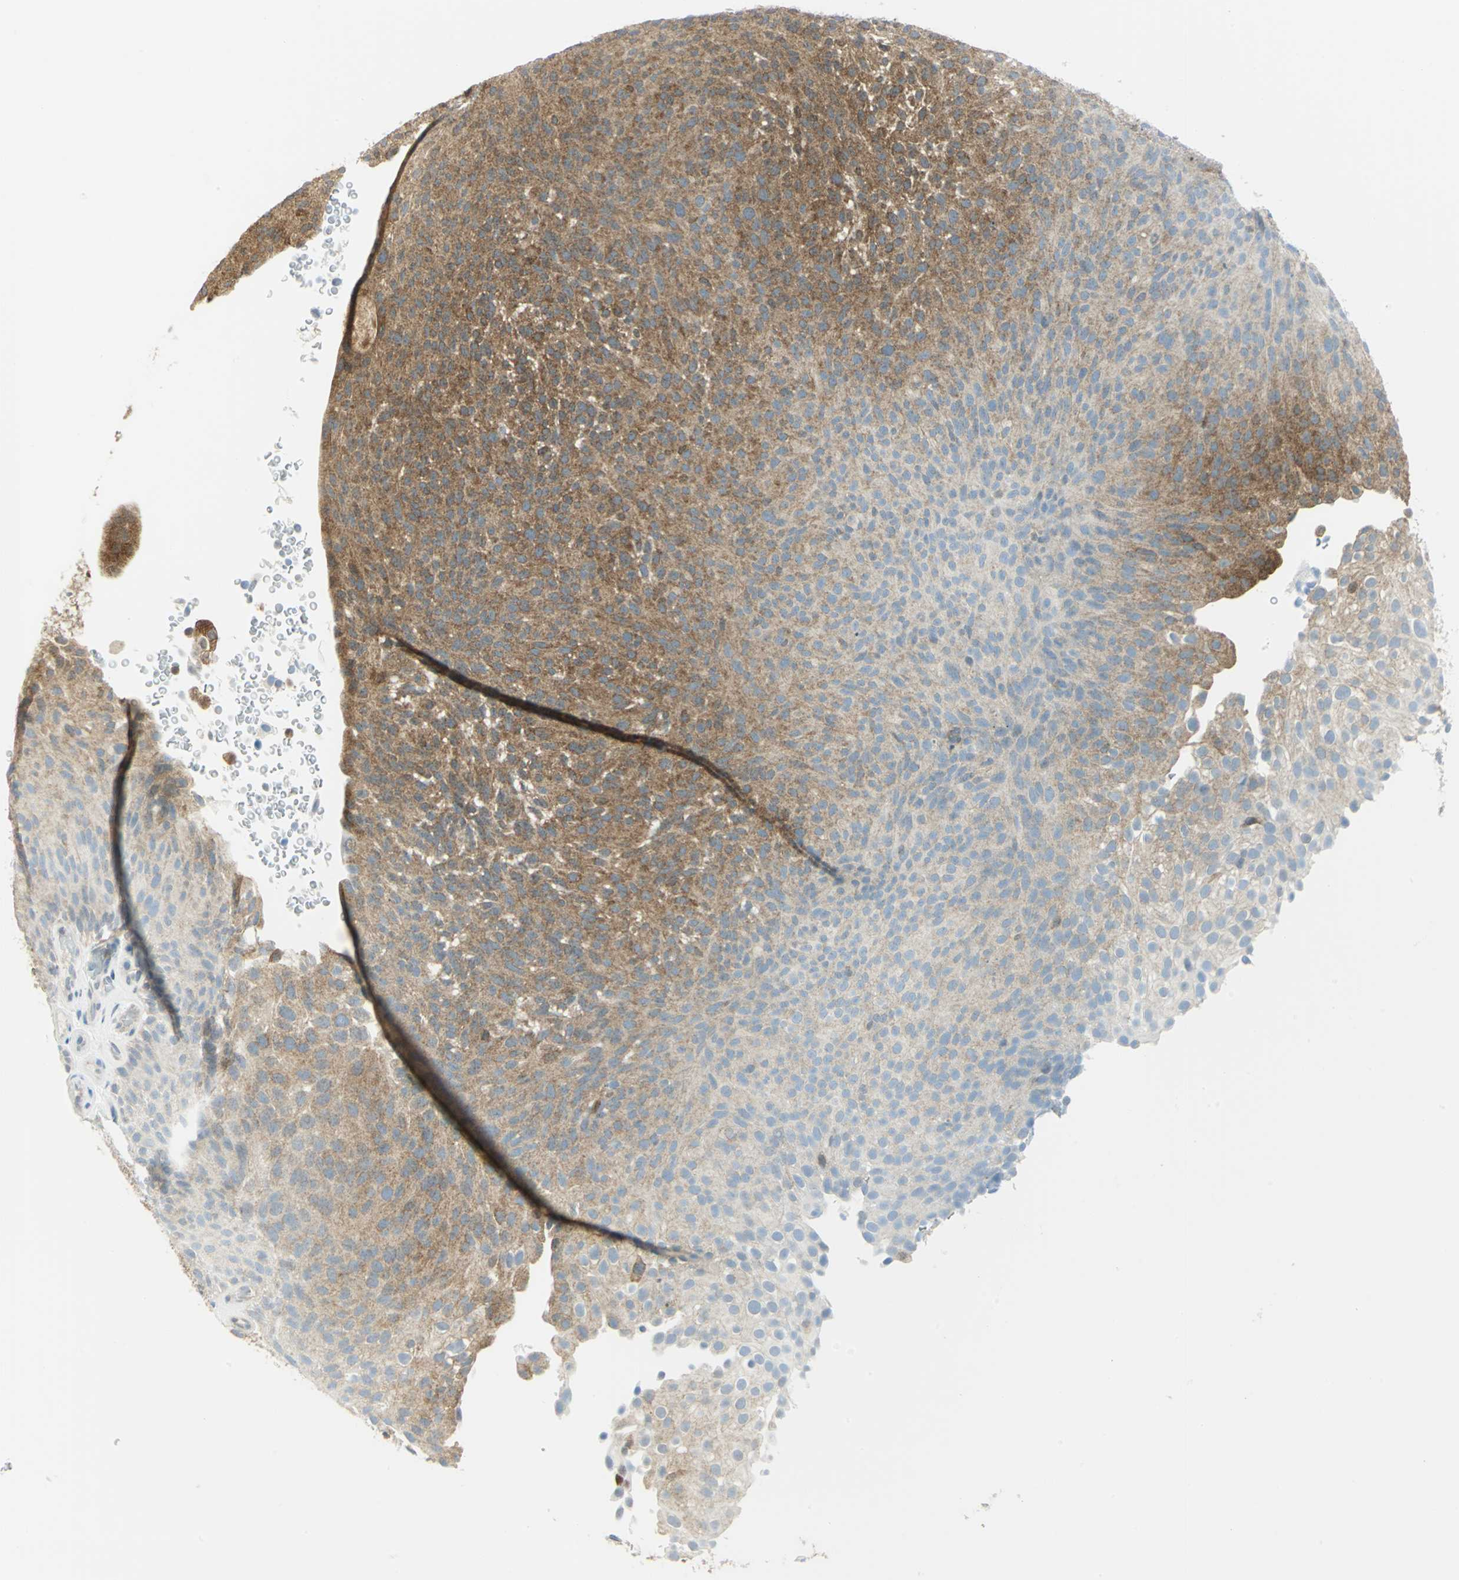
{"staining": {"intensity": "strong", "quantity": "25%-75%", "location": "cytoplasmic/membranous"}, "tissue": "urothelial cancer", "cell_type": "Tumor cells", "image_type": "cancer", "snomed": [{"axis": "morphology", "description": "Urothelial carcinoma, Low grade"}, {"axis": "topography", "description": "Urinary bladder"}], "caption": "Approximately 25%-75% of tumor cells in human urothelial carcinoma (low-grade) demonstrate strong cytoplasmic/membranous protein positivity as visualized by brown immunohistochemical staining.", "gene": "ALDOA", "patient": {"sex": "male", "age": 78}}